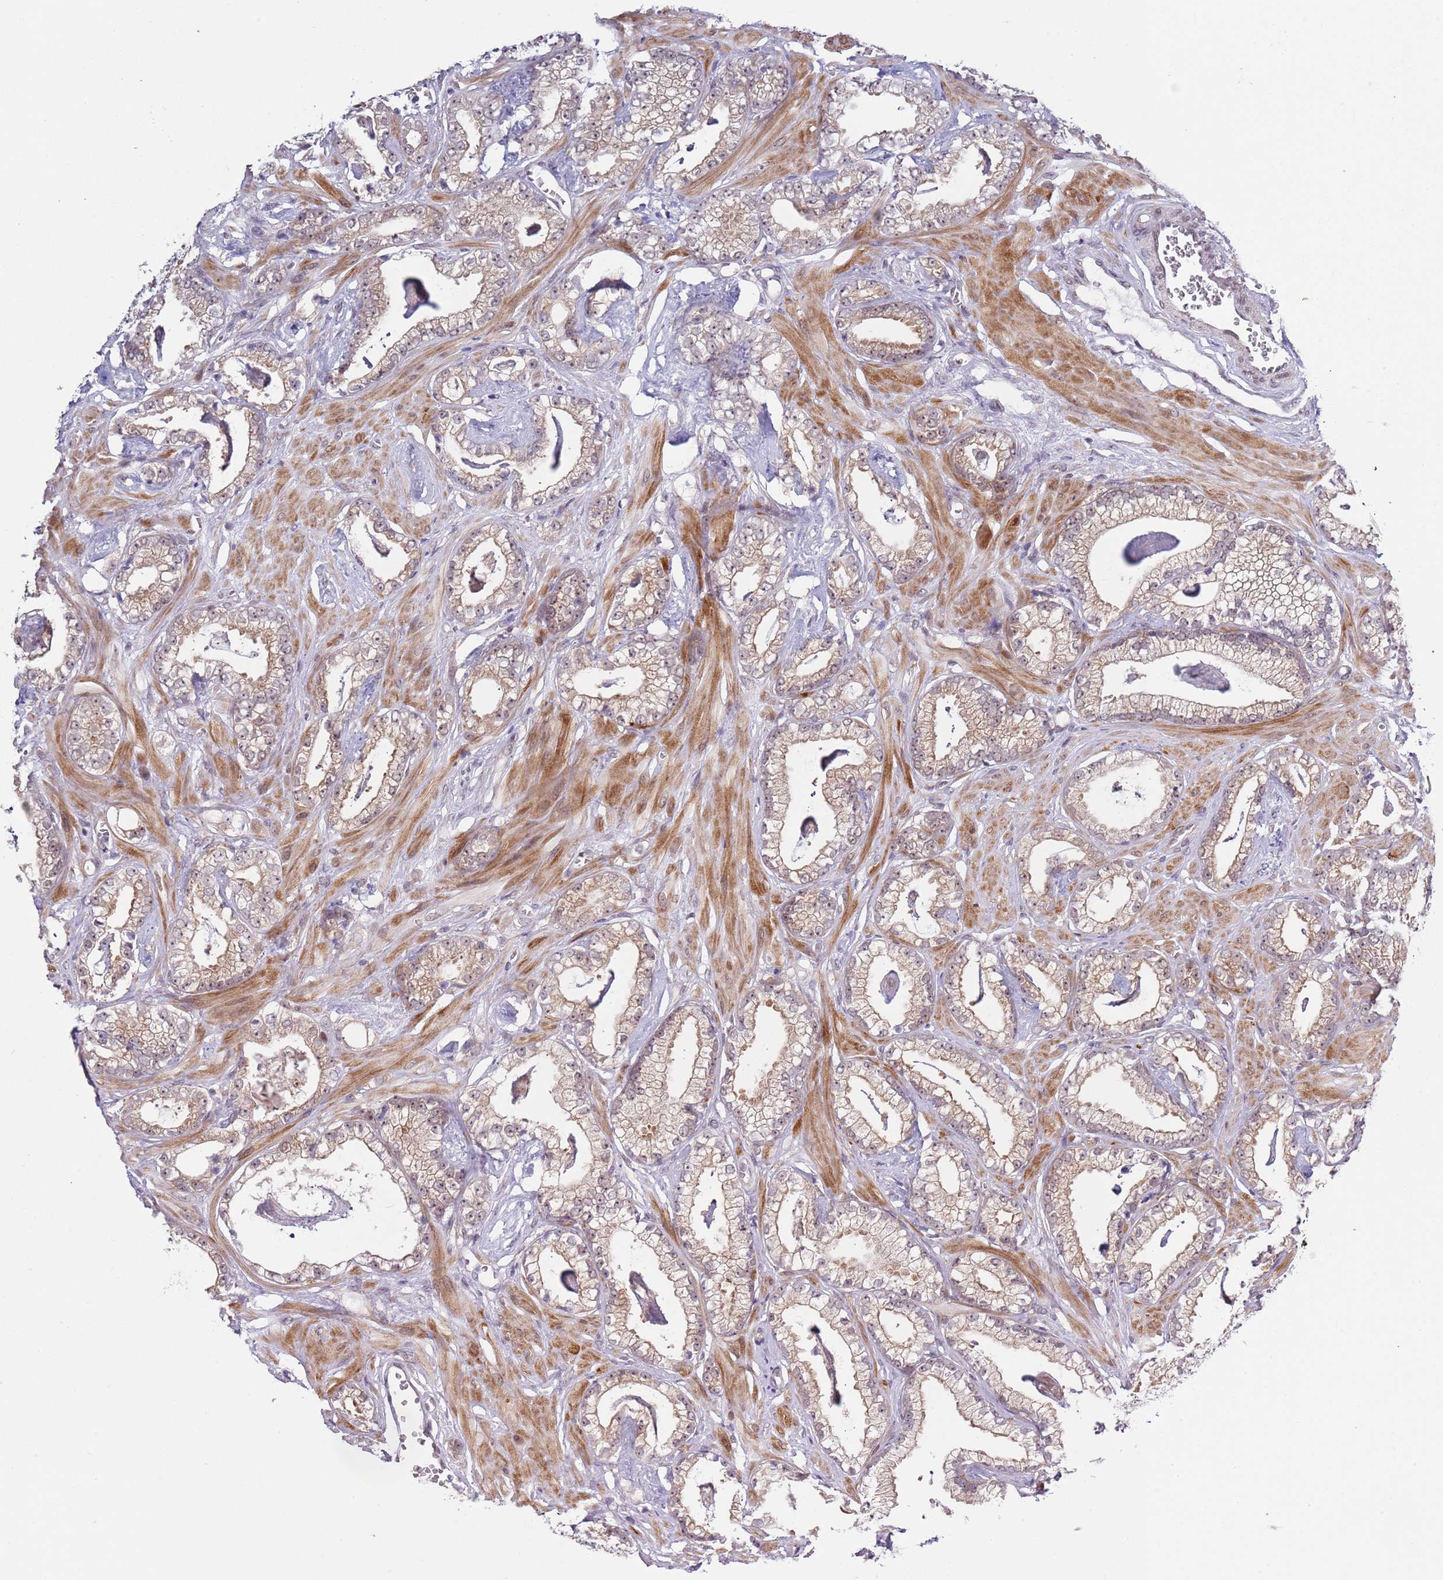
{"staining": {"intensity": "weak", "quantity": "25%-75%", "location": "cytoplasmic/membranous"}, "tissue": "prostate cancer", "cell_type": "Tumor cells", "image_type": "cancer", "snomed": [{"axis": "morphology", "description": "Adenocarcinoma, Low grade"}, {"axis": "topography", "description": "Prostate"}], "caption": "Weak cytoplasmic/membranous staining for a protein is identified in approximately 25%-75% of tumor cells of prostate cancer using immunohistochemistry.", "gene": "SLC25A32", "patient": {"sex": "male", "age": 60}}